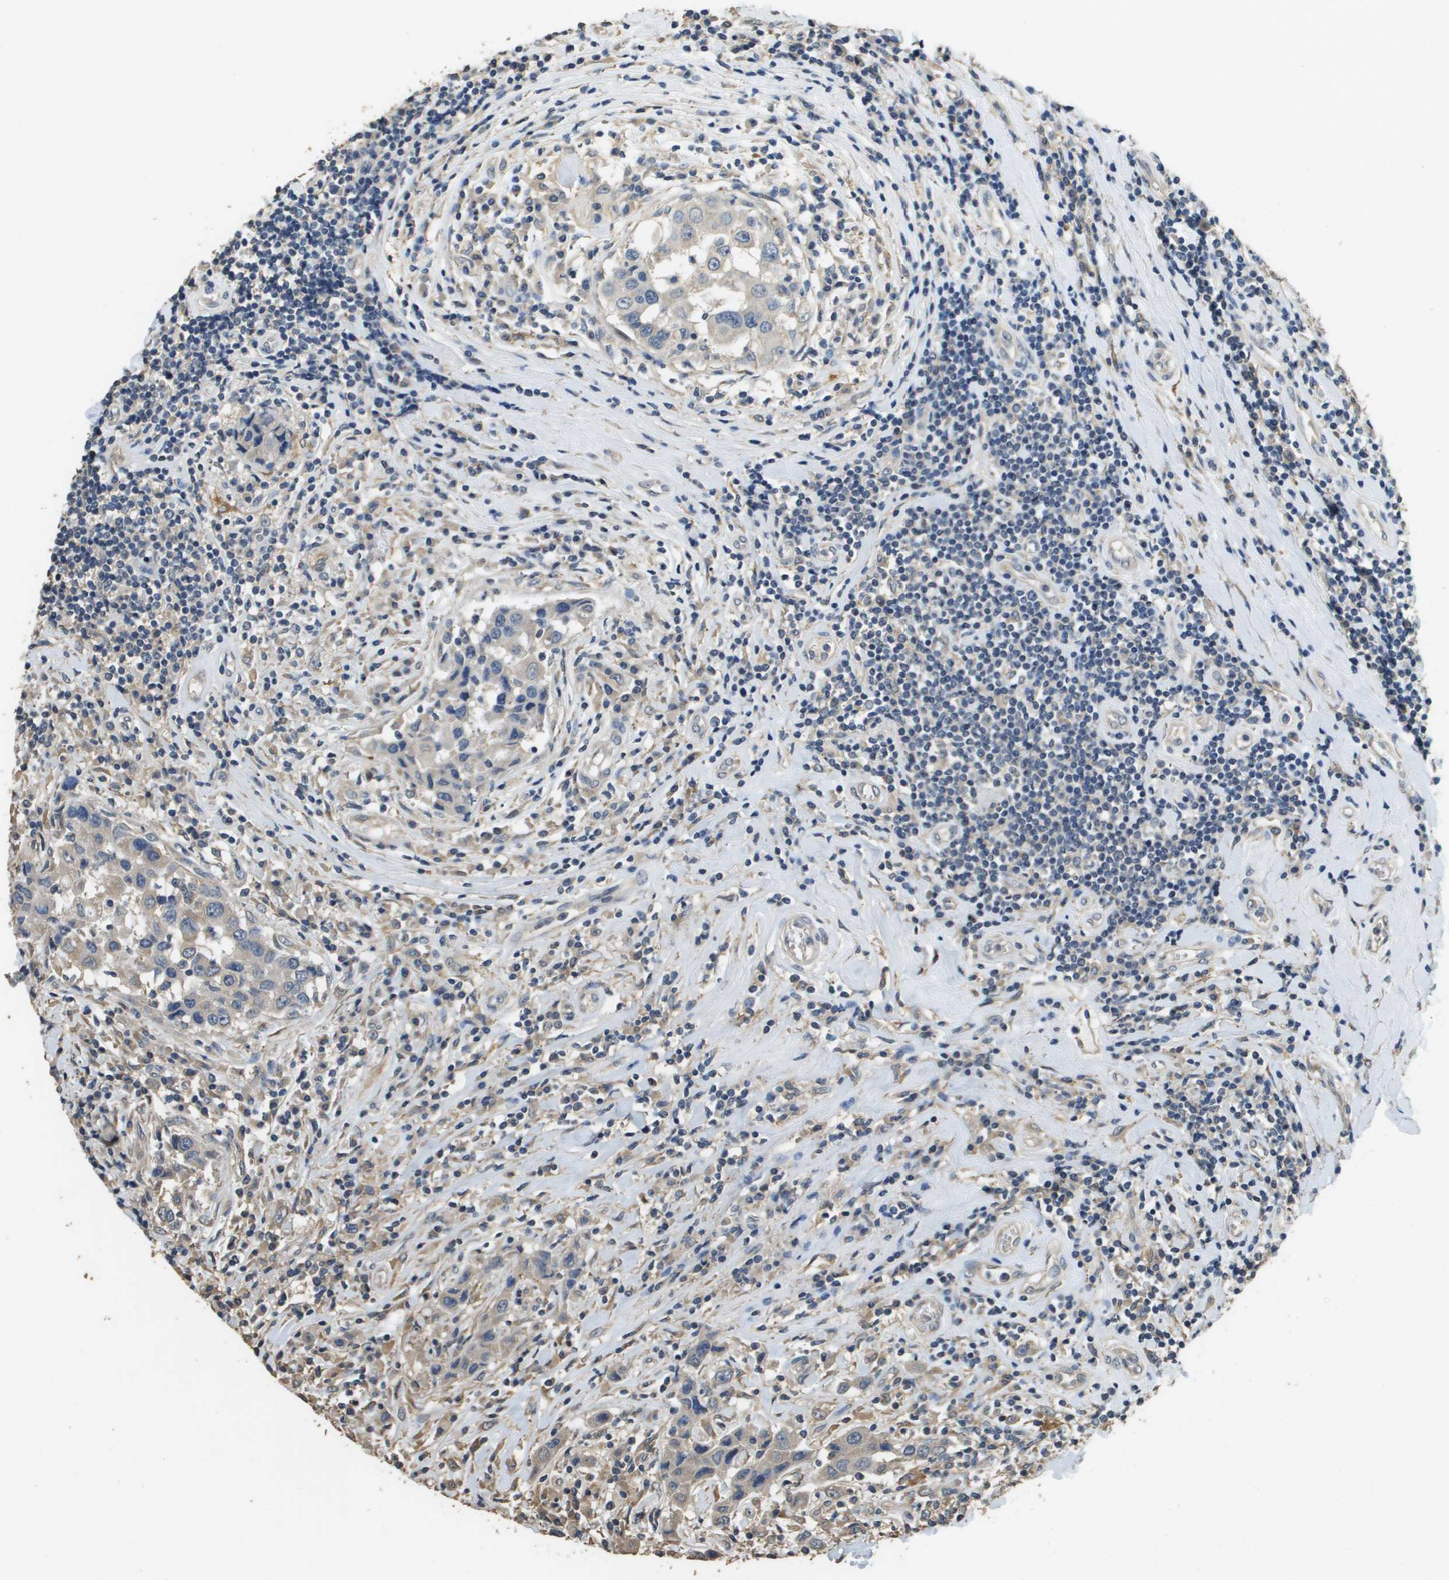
{"staining": {"intensity": "weak", "quantity": ">75%", "location": "cytoplasmic/membranous"}, "tissue": "breast cancer", "cell_type": "Tumor cells", "image_type": "cancer", "snomed": [{"axis": "morphology", "description": "Duct carcinoma"}, {"axis": "topography", "description": "Breast"}], "caption": "Breast cancer (intraductal carcinoma) stained with IHC displays weak cytoplasmic/membranous expression in about >75% of tumor cells.", "gene": "RAB6B", "patient": {"sex": "female", "age": 27}}